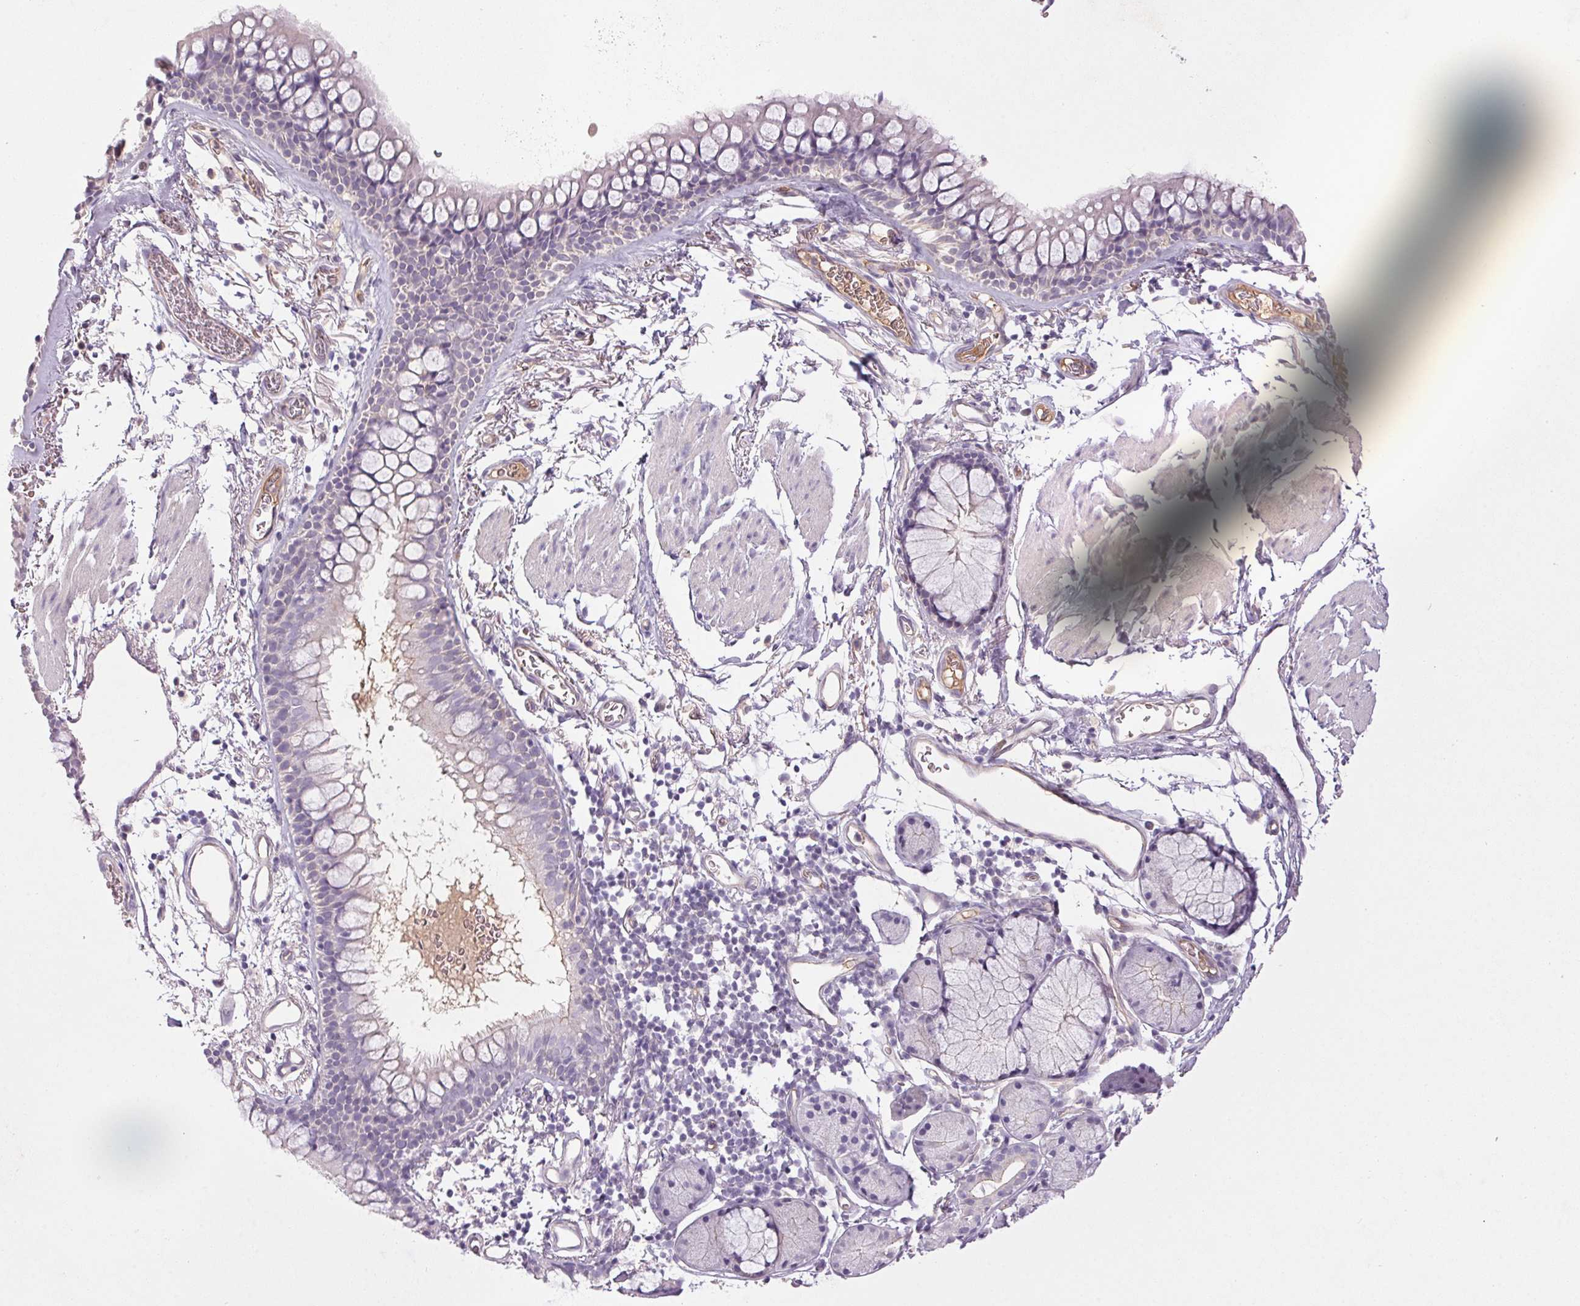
{"staining": {"intensity": "weak", "quantity": "<25%", "location": "cytoplasmic/membranous"}, "tissue": "bronchus", "cell_type": "Respiratory epithelial cells", "image_type": "normal", "snomed": [{"axis": "morphology", "description": "Normal tissue, NOS"}, {"axis": "topography", "description": "Cartilage tissue"}, {"axis": "topography", "description": "Bronchus"}], "caption": "Bronchus was stained to show a protein in brown. There is no significant expression in respiratory epithelial cells. Brightfield microscopy of immunohistochemistry stained with DAB (brown) and hematoxylin (blue), captured at high magnification.", "gene": "APOC4", "patient": {"sex": "female", "age": 79}}